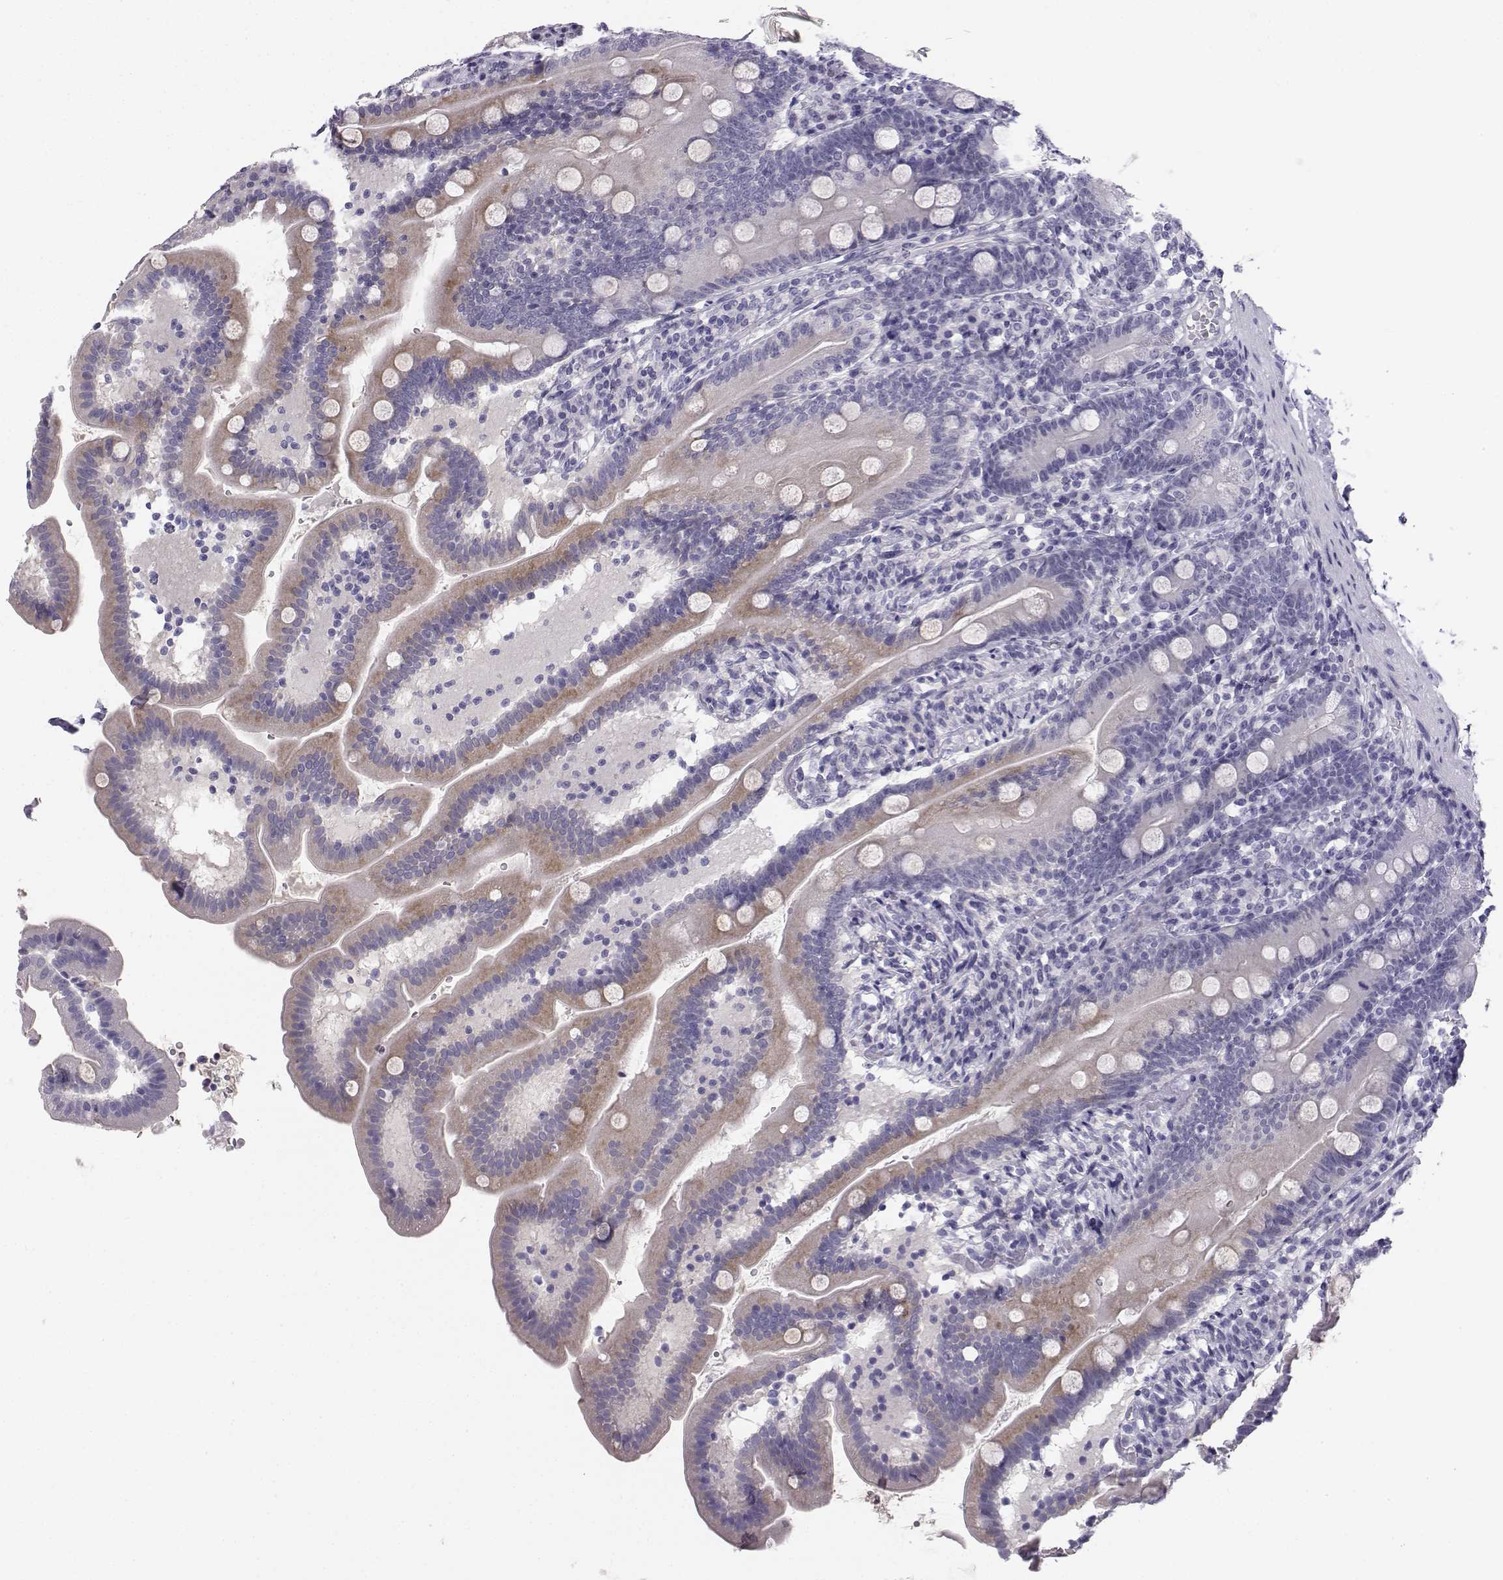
{"staining": {"intensity": "weak", "quantity": "25%-75%", "location": "cytoplasmic/membranous"}, "tissue": "duodenum", "cell_type": "Glandular cells", "image_type": "normal", "snomed": [{"axis": "morphology", "description": "Normal tissue, NOS"}, {"axis": "topography", "description": "Duodenum"}], "caption": "Immunohistochemistry (DAB) staining of benign human duodenum displays weak cytoplasmic/membranous protein positivity in about 25%-75% of glandular cells.", "gene": "SYCE1", "patient": {"sex": "female", "age": 67}}